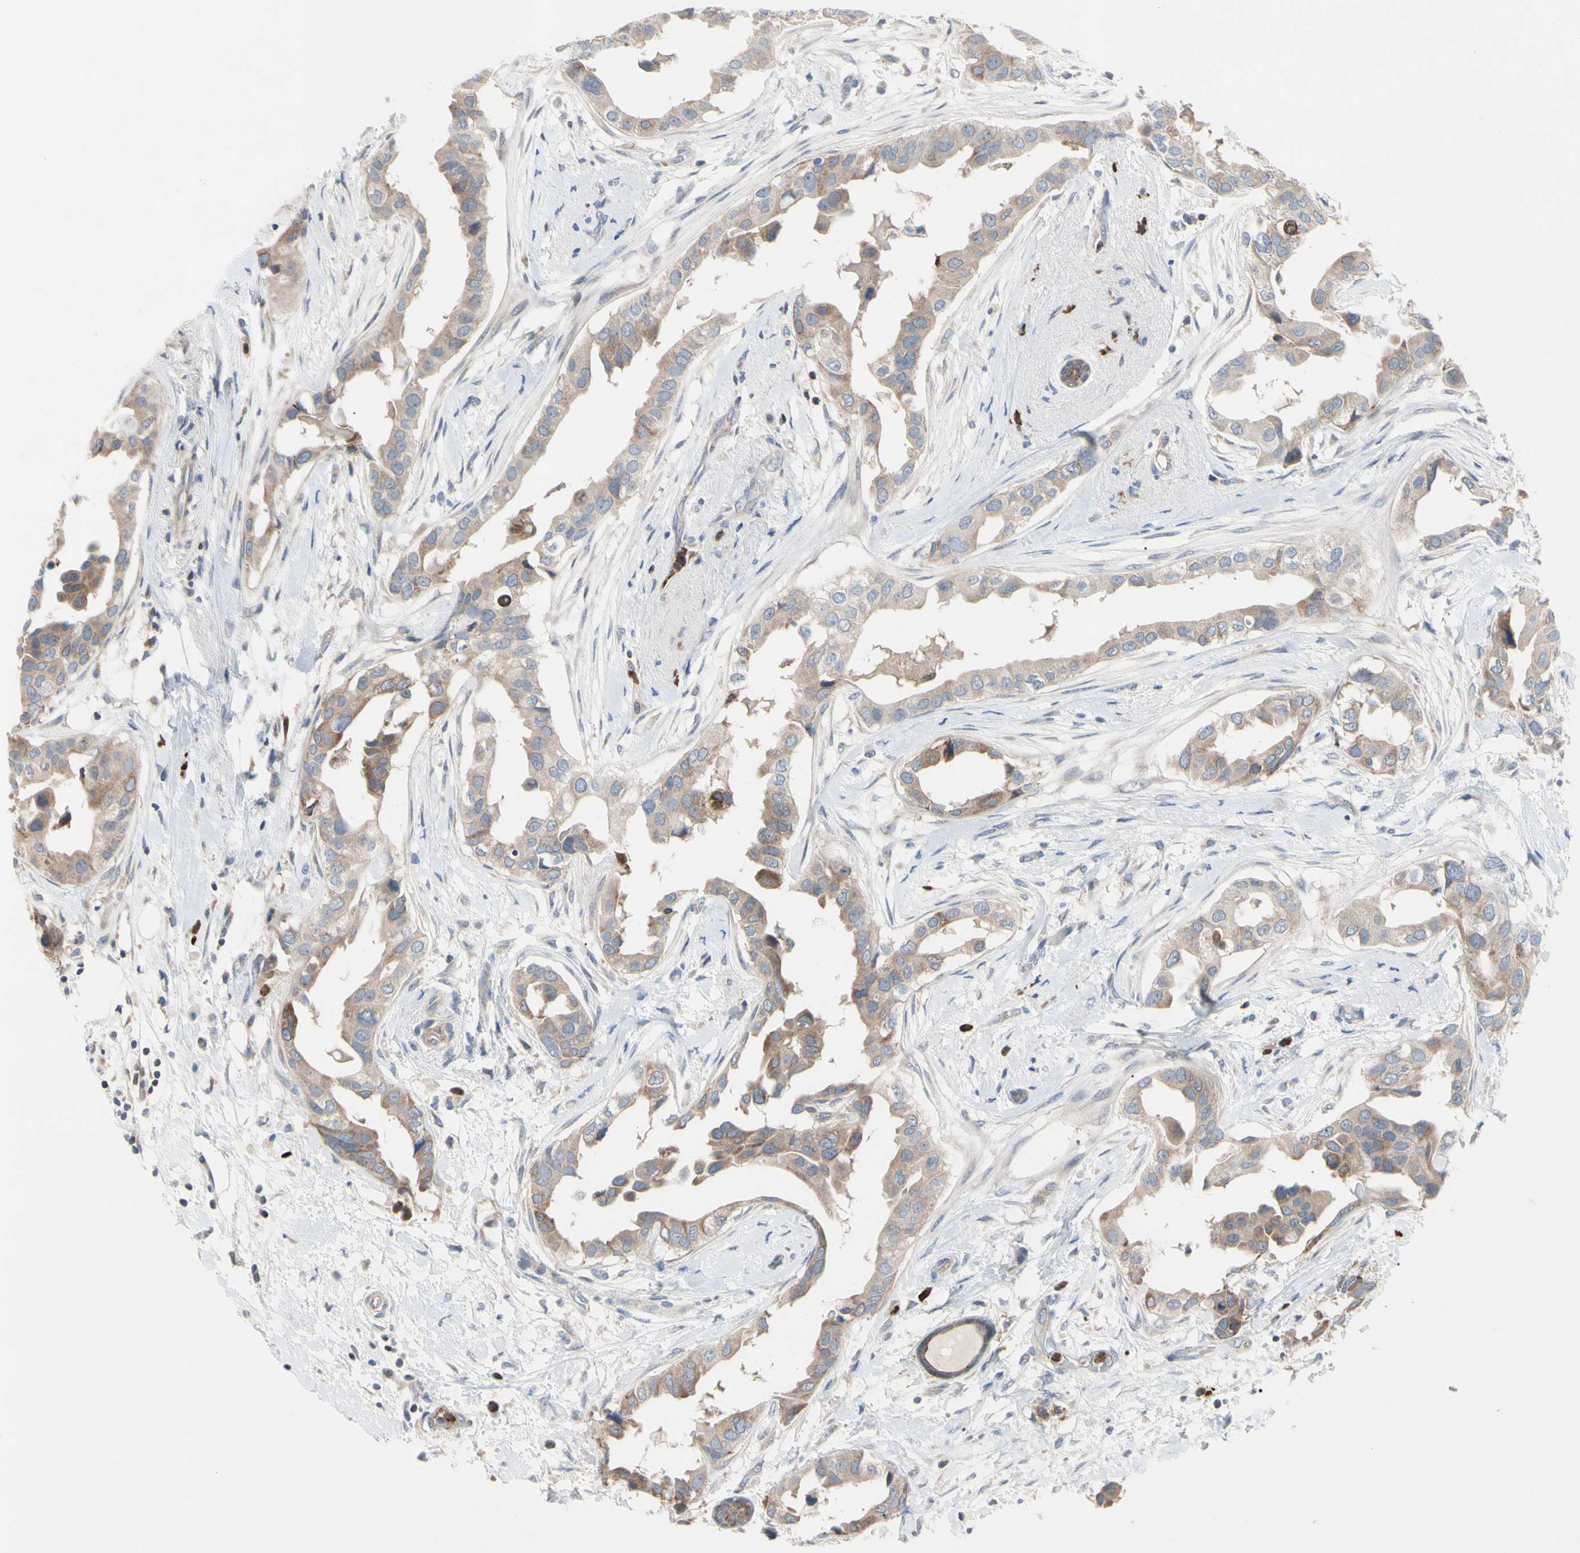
{"staining": {"intensity": "weak", "quantity": ">75%", "location": "cytoplasmic/membranous"}, "tissue": "breast cancer", "cell_type": "Tumor cells", "image_type": "cancer", "snomed": [{"axis": "morphology", "description": "Duct carcinoma"}, {"axis": "topography", "description": "Breast"}], "caption": "Brown immunohistochemical staining in breast intraductal carcinoma shows weak cytoplasmic/membranous expression in about >75% of tumor cells.", "gene": "MCL1", "patient": {"sex": "female", "age": 40}}